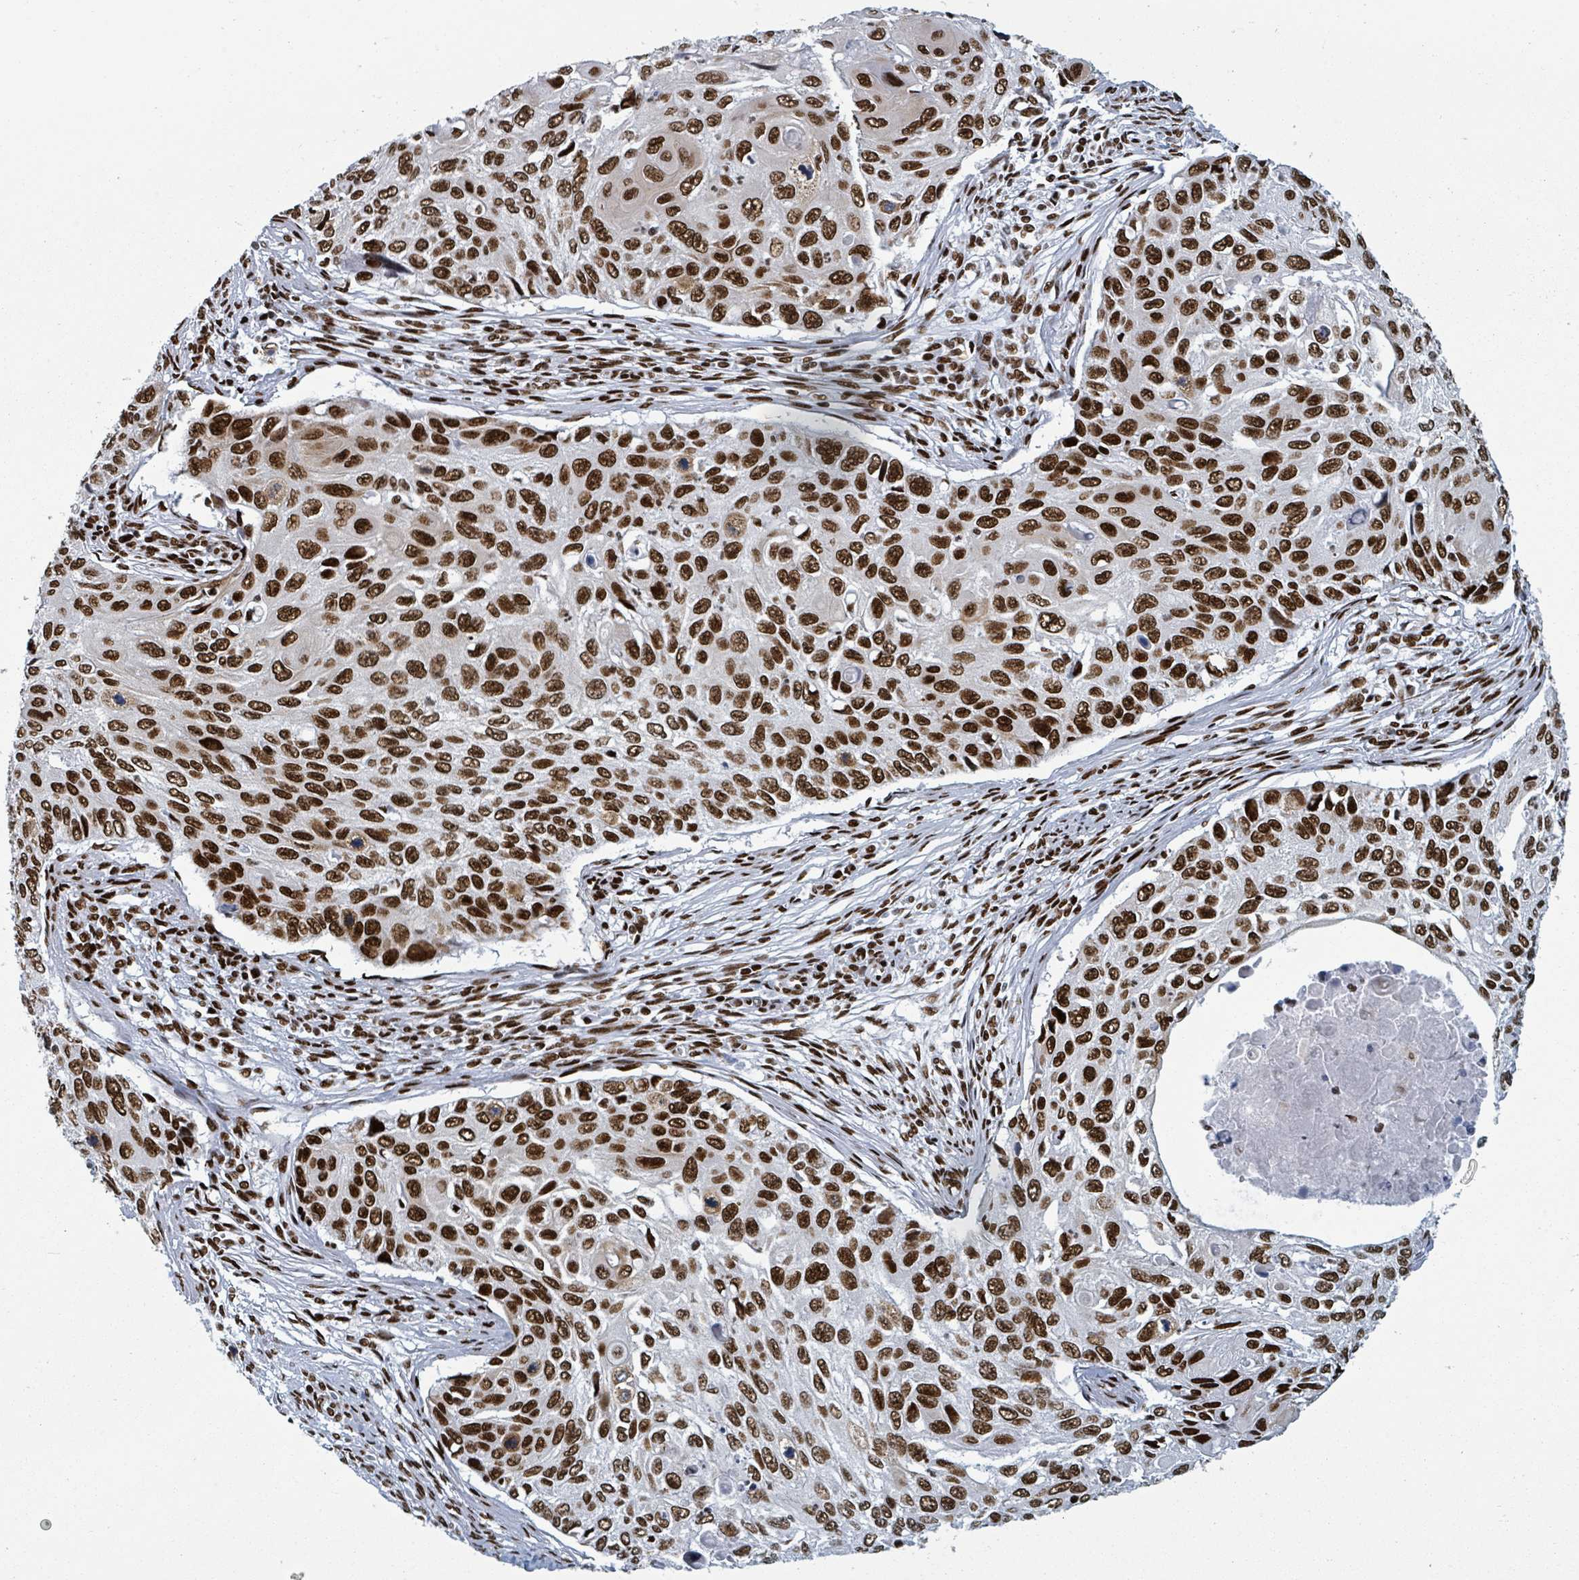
{"staining": {"intensity": "strong", "quantity": ">75%", "location": "nuclear"}, "tissue": "cervical cancer", "cell_type": "Tumor cells", "image_type": "cancer", "snomed": [{"axis": "morphology", "description": "Squamous cell carcinoma, NOS"}, {"axis": "topography", "description": "Cervix"}], "caption": "Brown immunohistochemical staining in cervical cancer shows strong nuclear staining in approximately >75% of tumor cells.", "gene": "DHX16", "patient": {"sex": "female", "age": 70}}